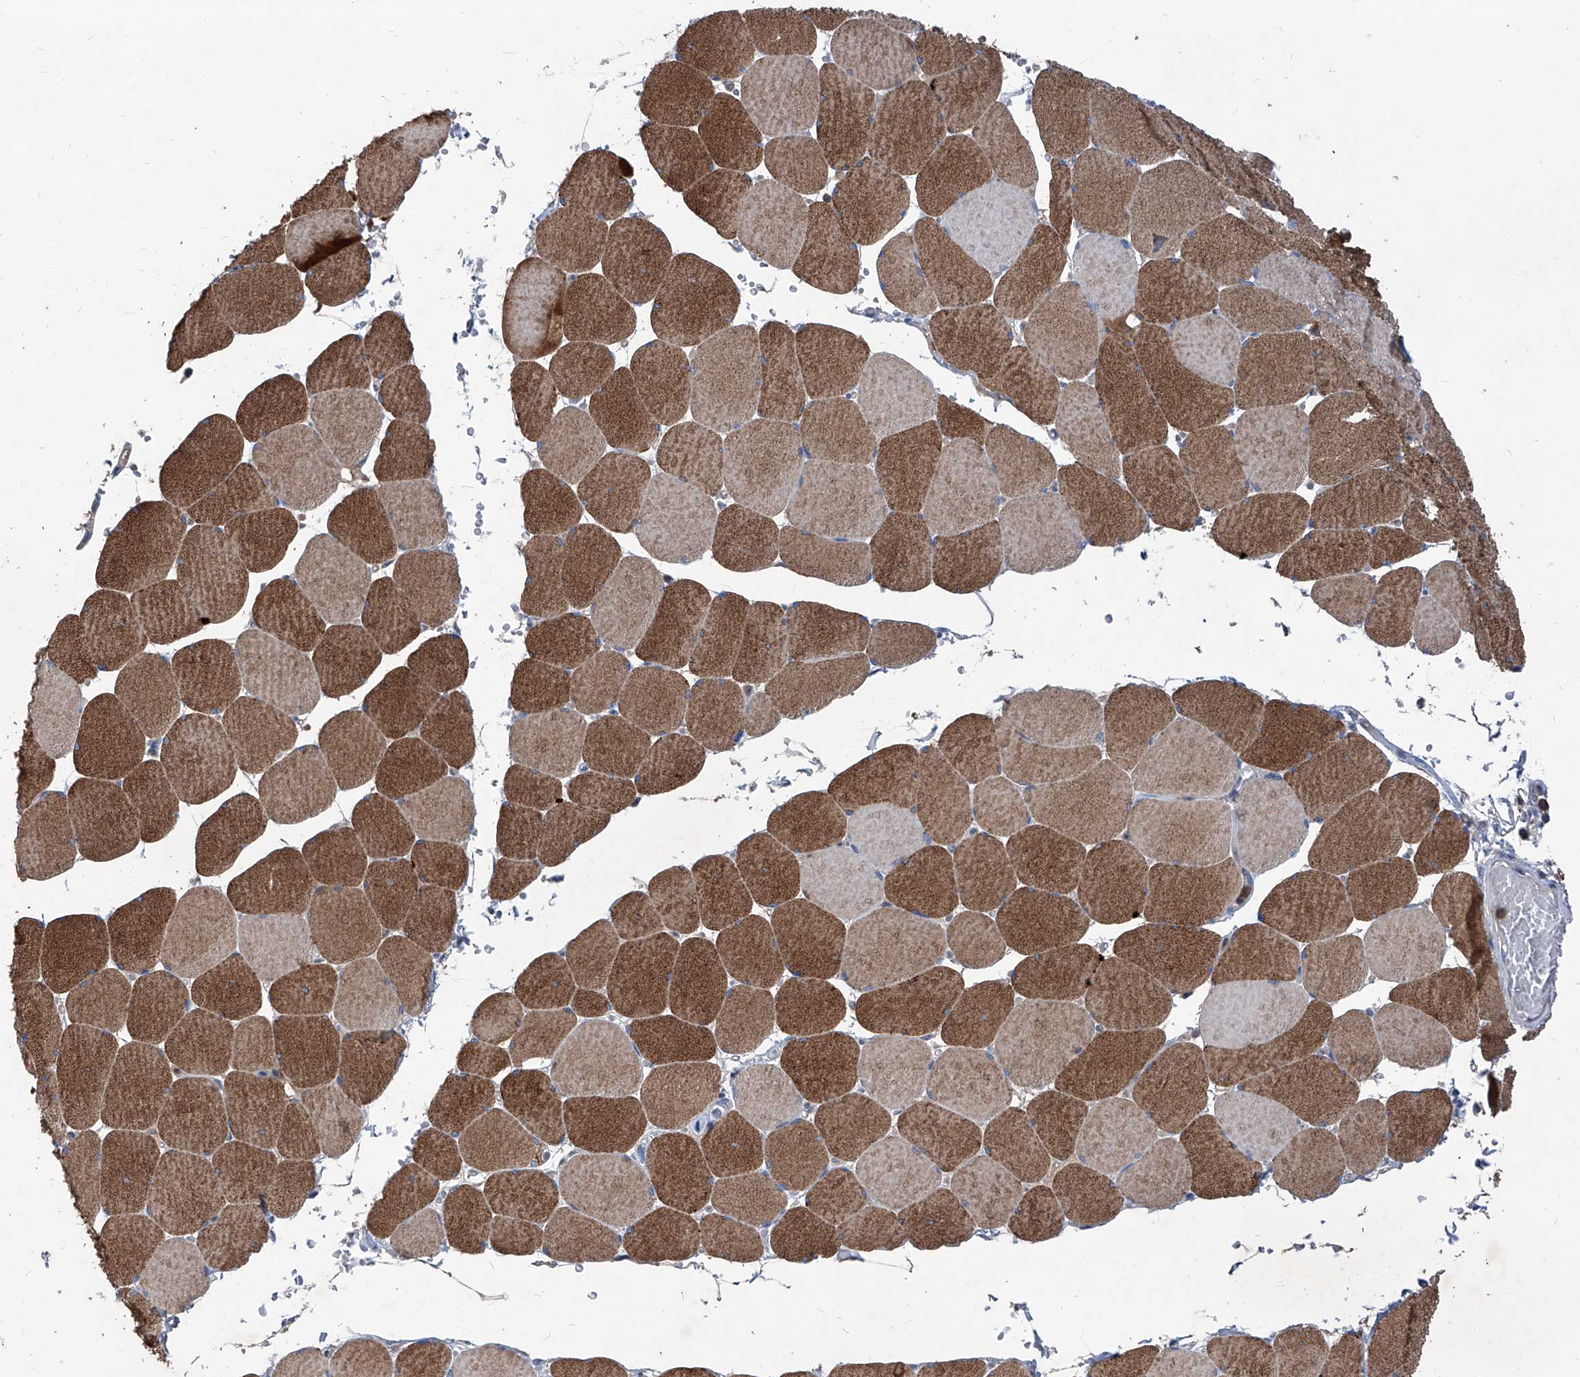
{"staining": {"intensity": "moderate", "quantity": ">75%", "location": "cytoplasmic/membranous"}, "tissue": "skeletal muscle", "cell_type": "Myocytes", "image_type": "normal", "snomed": [{"axis": "morphology", "description": "Normal tissue, NOS"}, {"axis": "topography", "description": "Skeletal muscle"}, {"axis": "topography", "description": "Head-Neck"}], "caption": "This micrograph demonstrates normal skeletal muscle stained with immunohistochemistry to label a protein in brown. The cytoplasmic/membranous of myocytes show moderate positivity for the protein. Nuclei are counter-stained blue.", "gene": "EPHA8", "patient": {"sex": "male", "age": 66}}